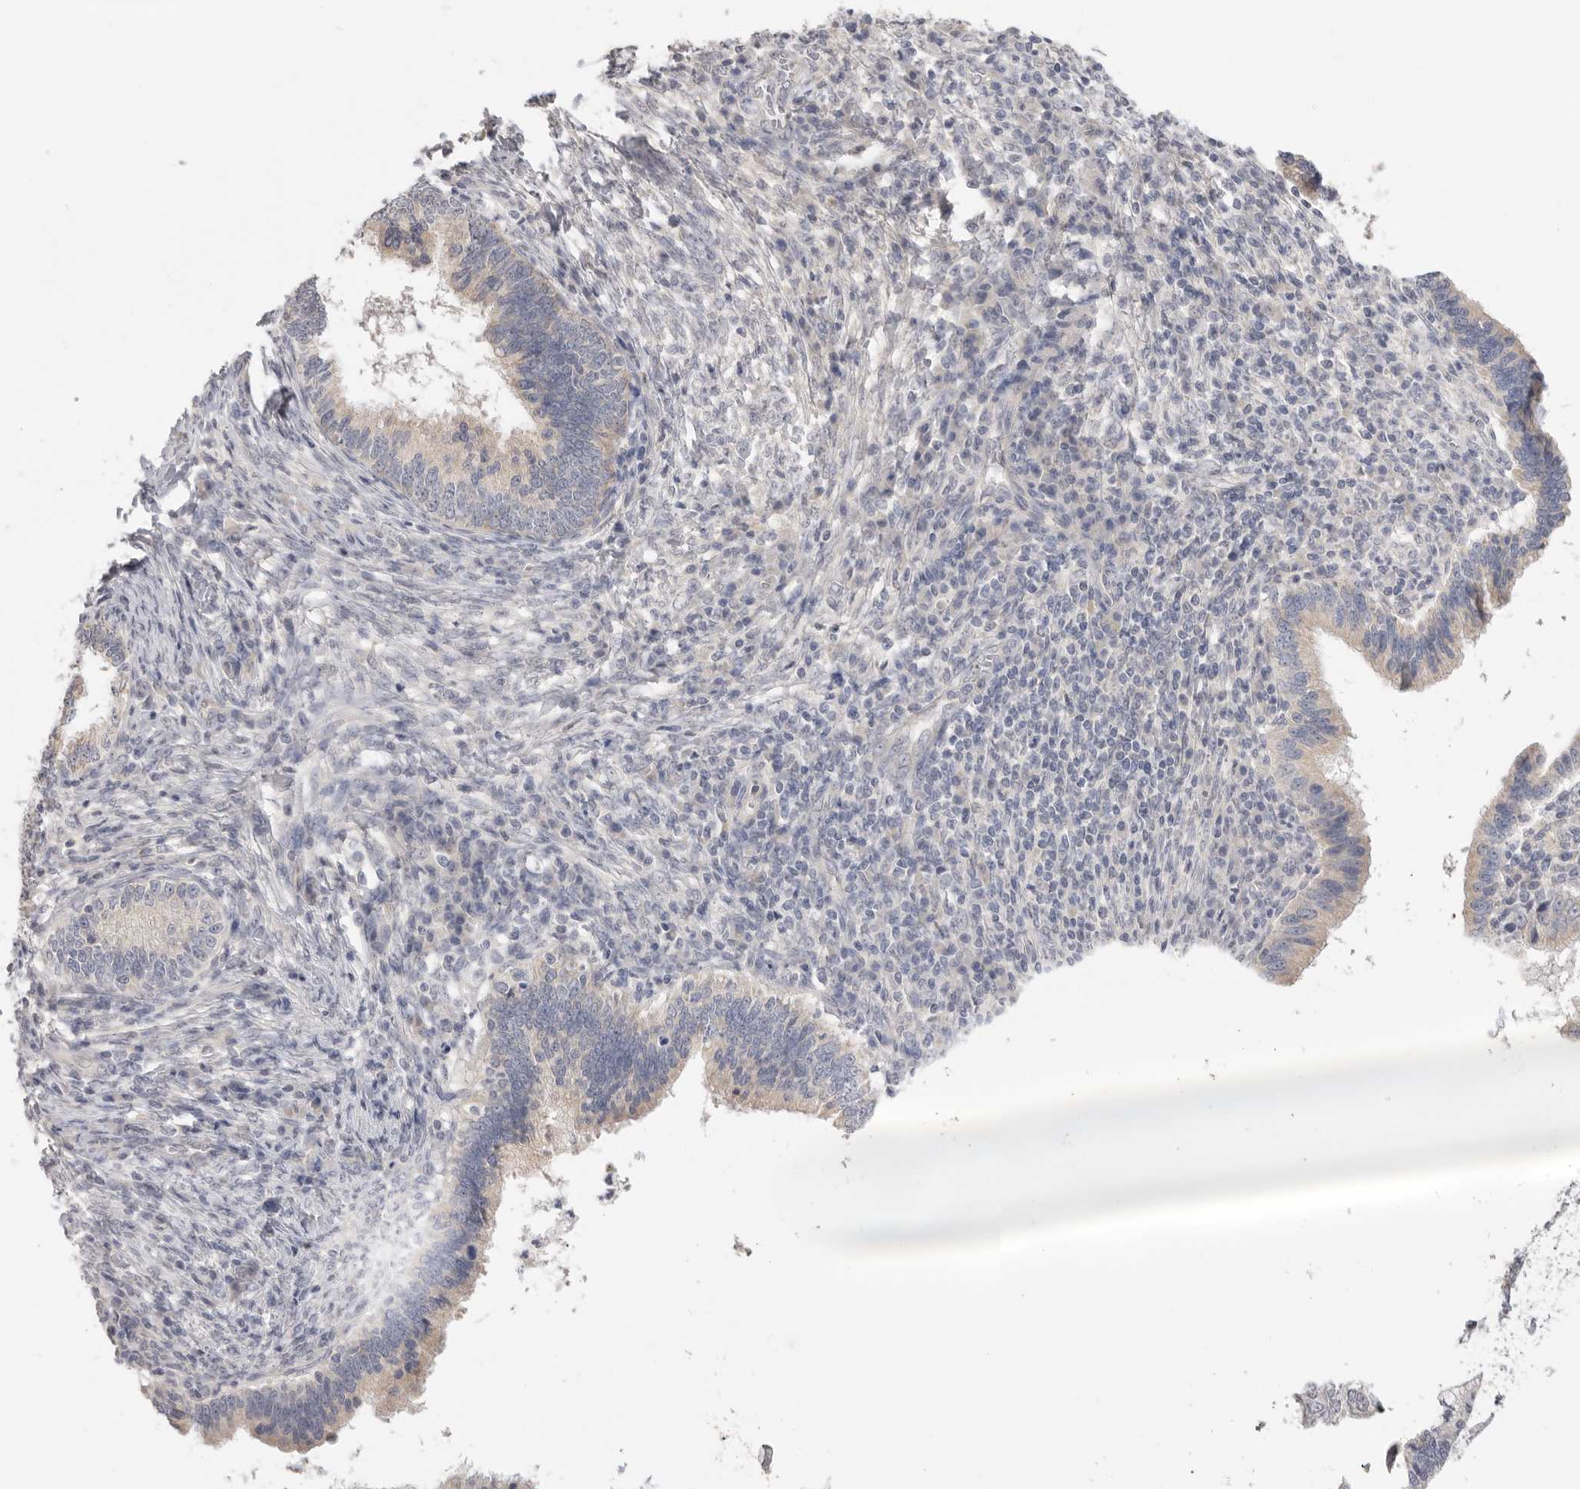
{"staining": {"intensity": "negative", "quantity": "none", "location": "none"}, "tissue": "cervical cancer", "cell_type": "Tumor cells", "image_type": "cancer", "snomed": [{"axis": "morphology", "description": "Adenocarcinoma, NOS"}, {"axis": "topography", "description": "Cervix"}], "caption": "DAB (3,3'-diaminobenzidine) immunohistochemical staining of adenocarcinoma (cervical) demonstrates no significant expression in tumor cells.", "gene": "XIRP1", "patient": {"sex": "female", "age": 36}}